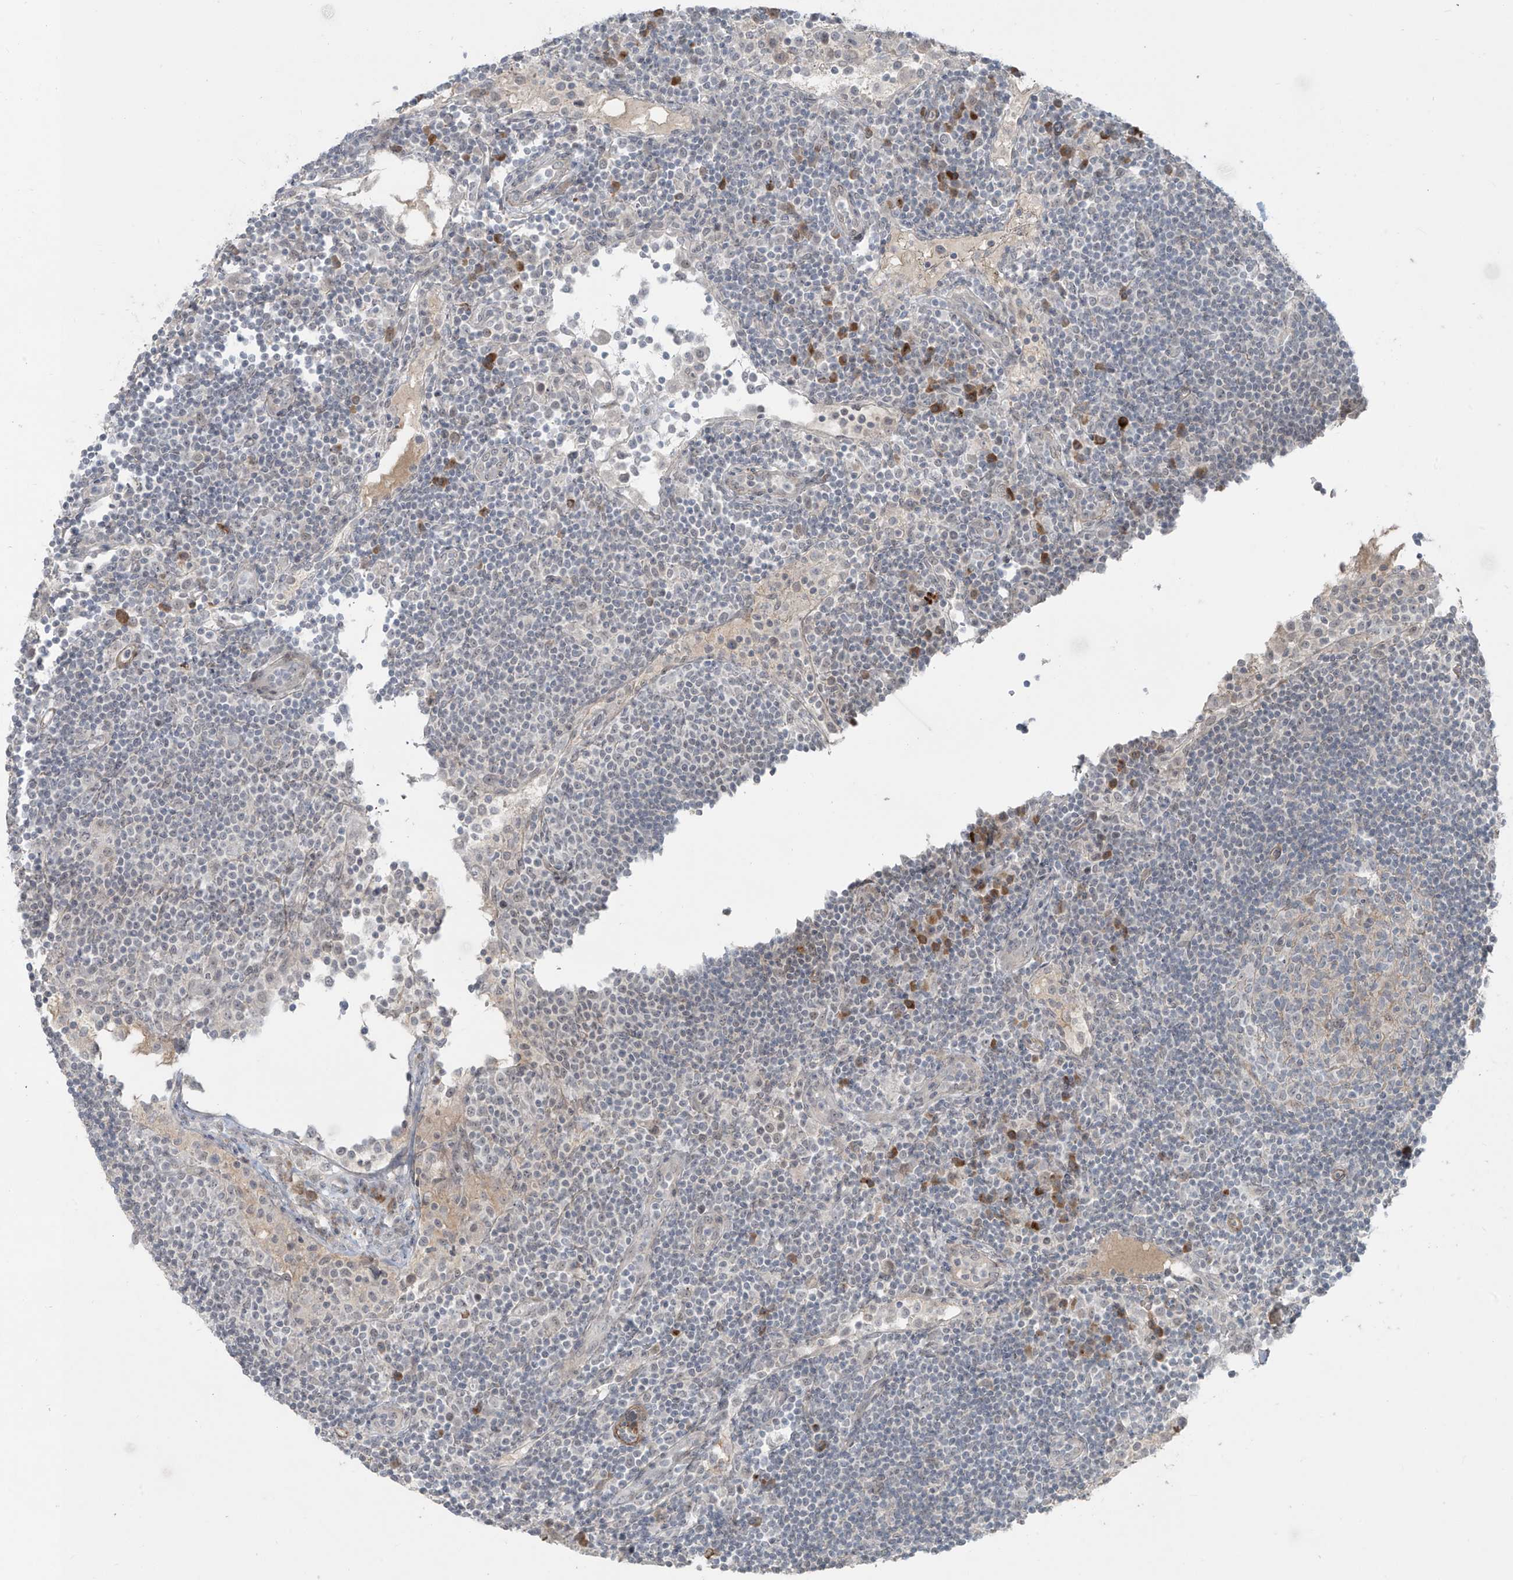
{"staining": {"intensity": "negative", "quantity": "none", "location": "none"}, "tissue": "lymph node", "cell_type": "Germinal center cells", "image_type": "normal", "snomed": [{"axis": "morphology", "description": "Normal tissue, NOS"}, {"axis": "topography", "description": "Lymph node"}], "caption": "Immunohistochemical staining of normal lymph node demonstrates no significant positivity in germinal center cells. (DAB immunohistochemistry (IHC), high magnification).", "gene": "RASGEF1A", "patient": {"sex": "female", "age": 53}}